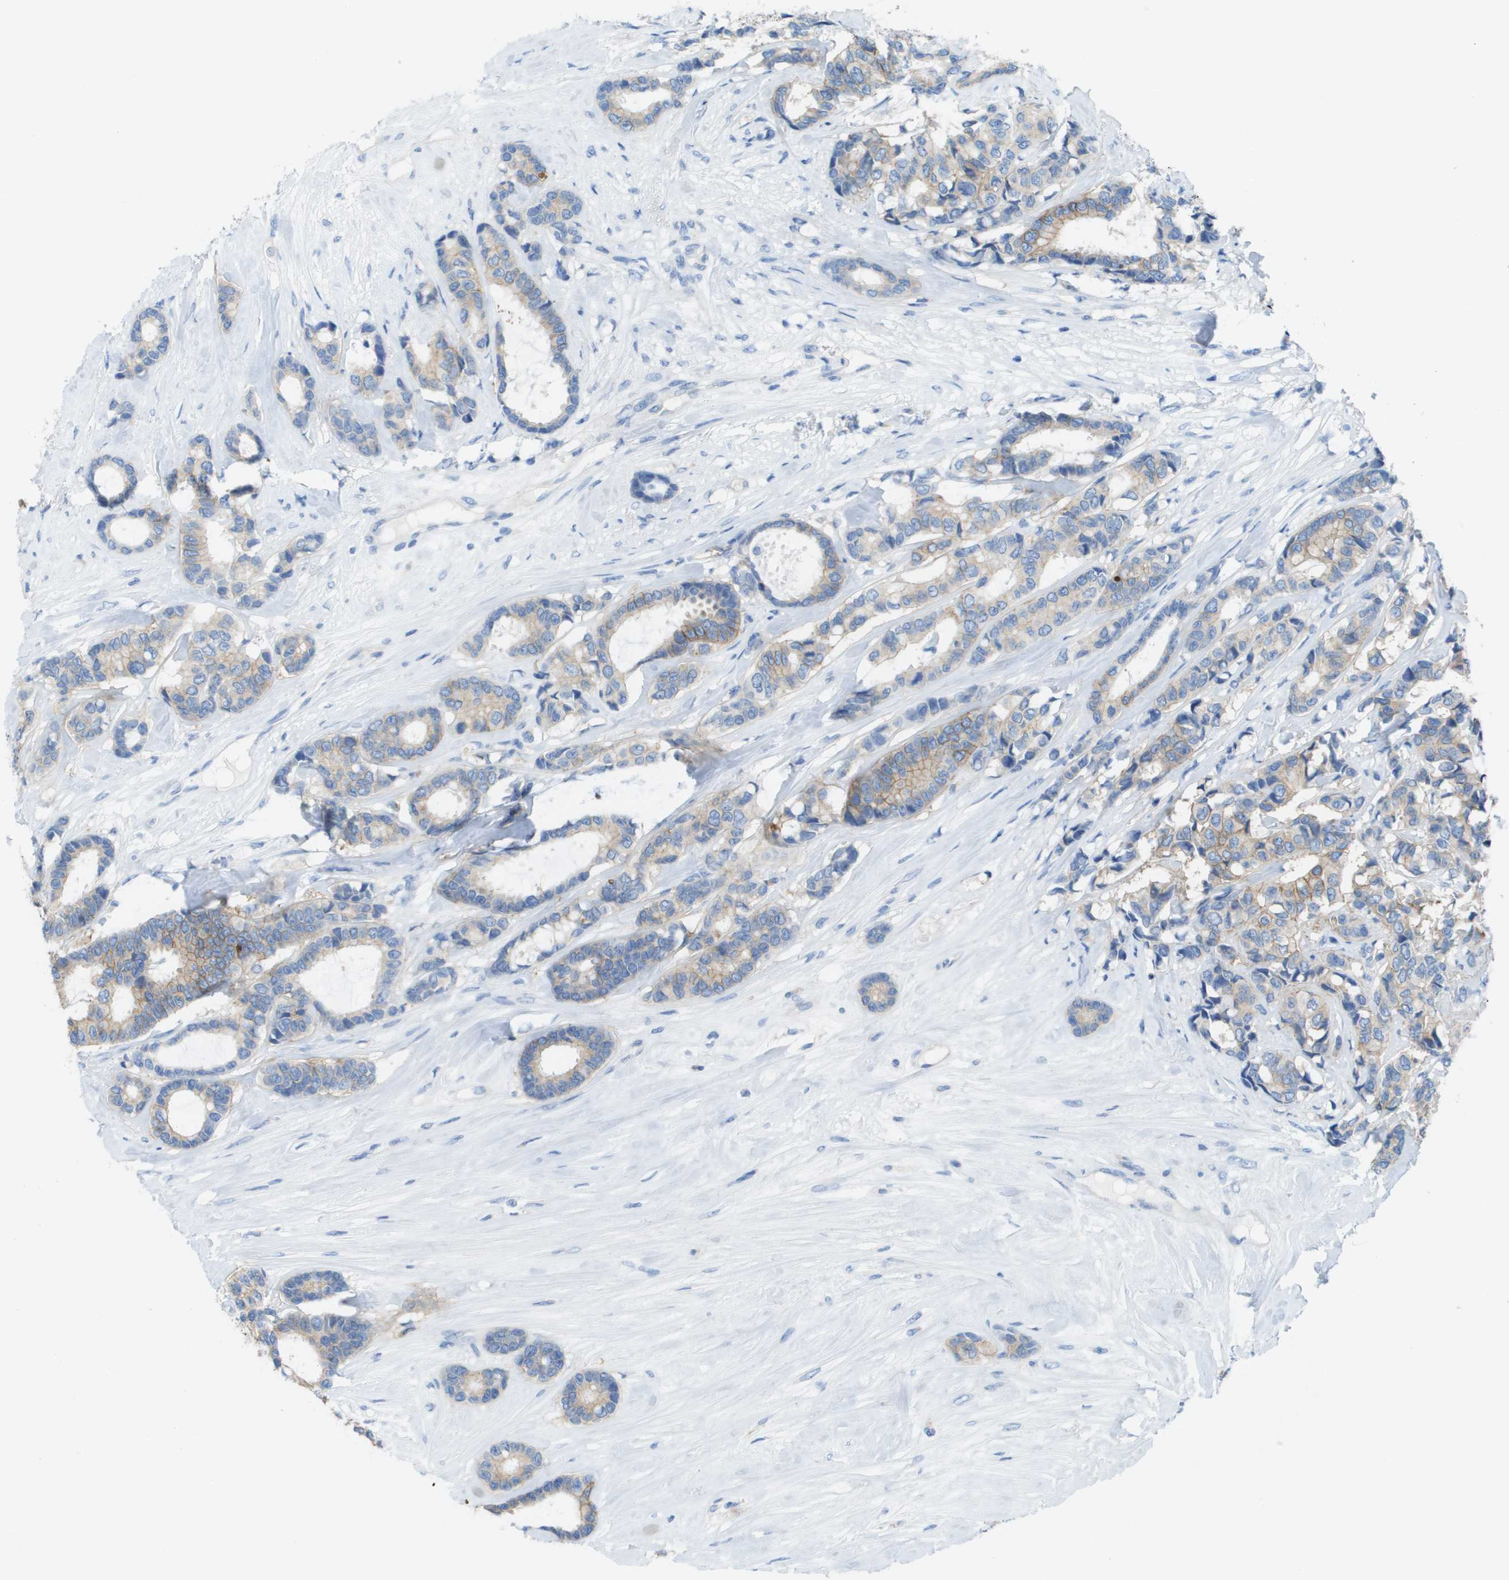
{"staining": {"intensity": "weak", "quantity": "25%-75%", "location": "cytoplasmic/membranous"}, "tissue": "breast cancer", "cell_type": "Tumor cells", "image_type": "cancer", "snomed": [{"axis": "morphology", "description": "Duct carcinoma"}, {"axis": "topography", "description": "Breast"}], "caption": "An immunohistochemistry (IHC) photomicrograph of neoplastic tissue is shown. Protein staining in brown labels weak cytoplasmic/membranous positivity in breast intraductal carcinoma within tumor cells.", "gene": "CD46", "patient": {"sex": "female", "age": 87}}